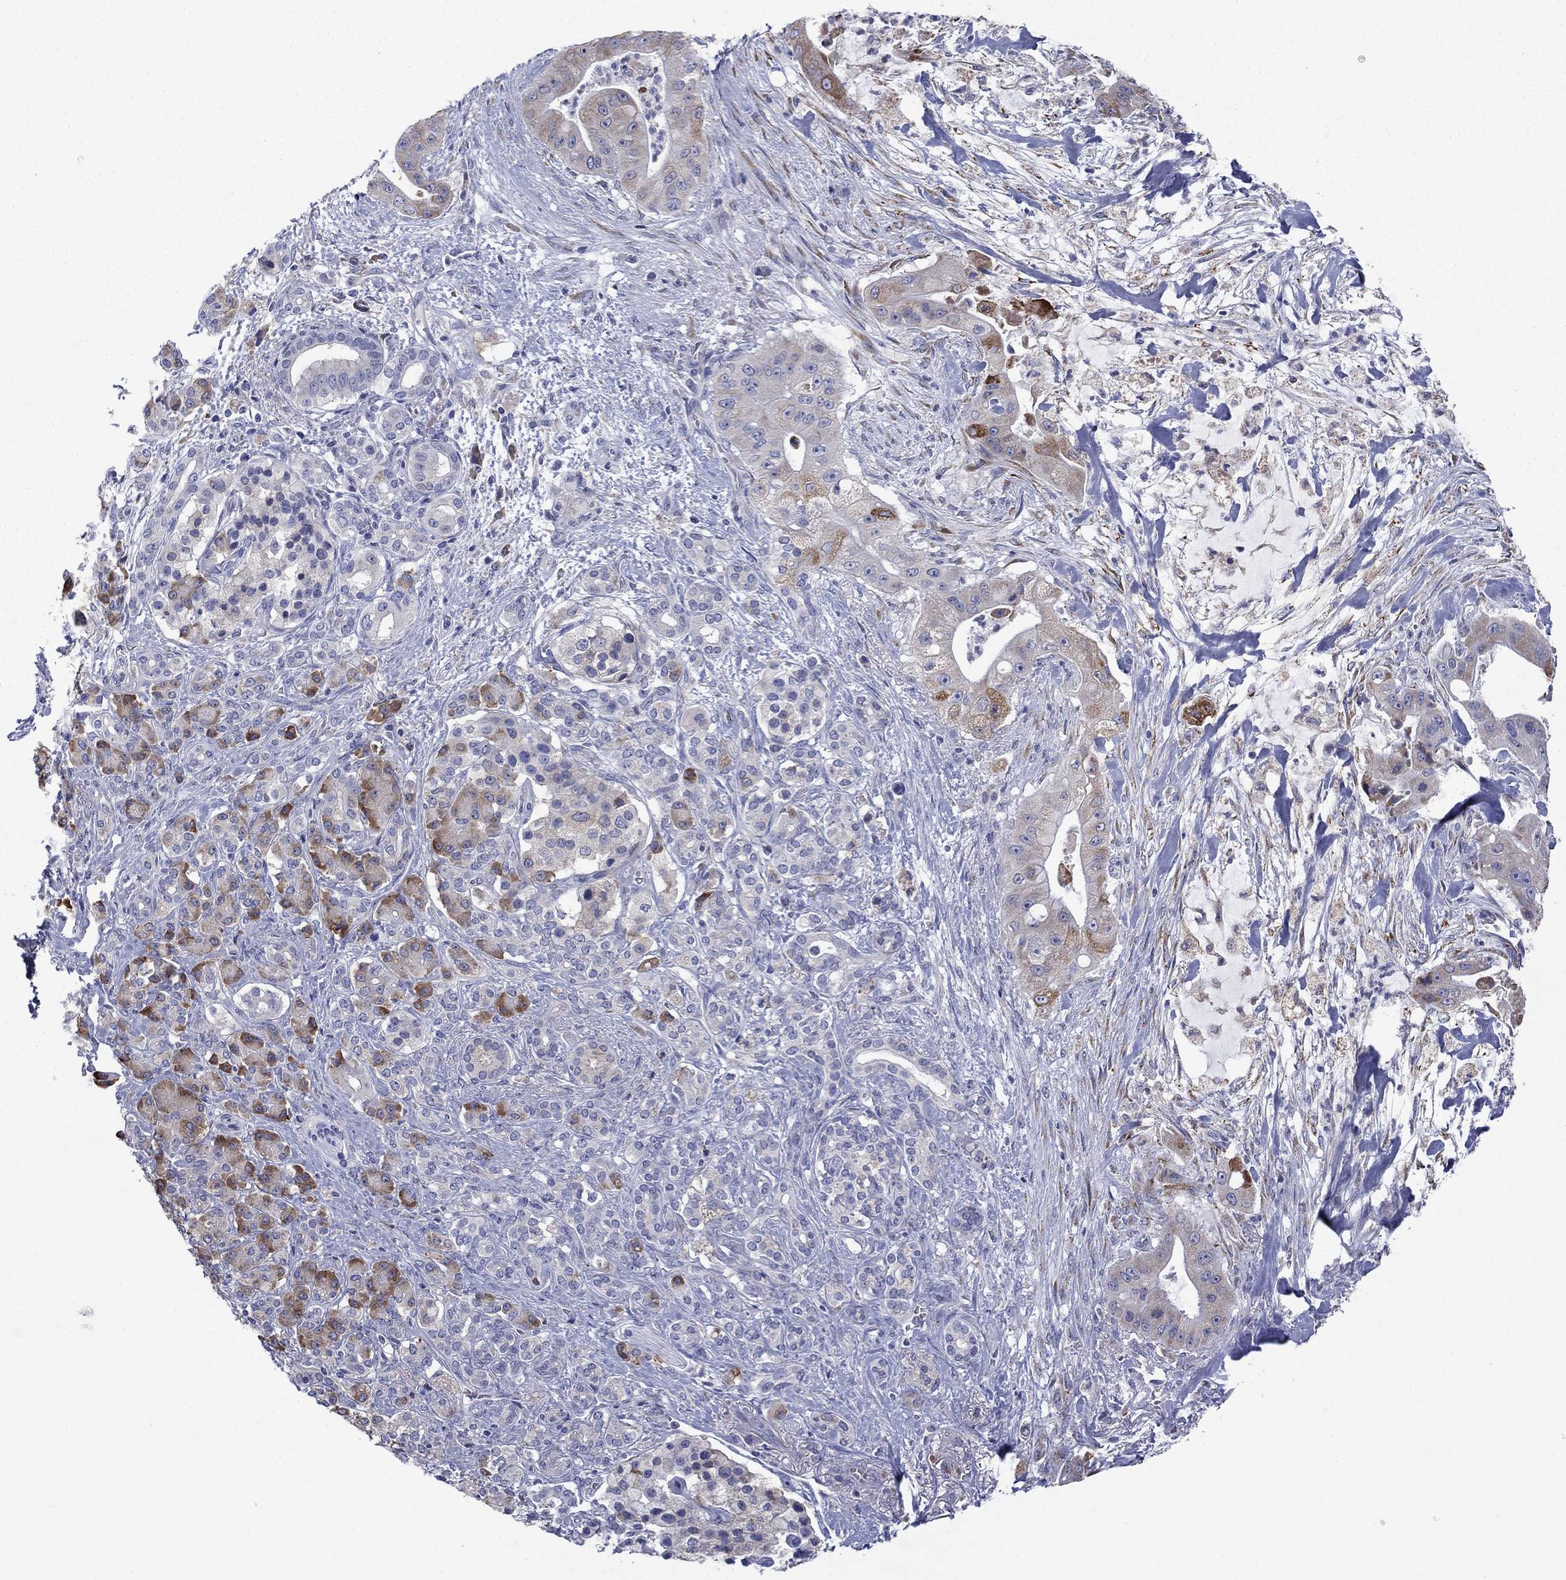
{"staining": {"intensity": "strong", "quantity": "<25%", "location": "cytoplasmic/membranous"}, "tissue": "pancreatic cancer", "cell_type": "Tumor cells", "image_type": "cancer", "snomed": [{"axis": "morphology", "description": "Normal tissue, NOS"}, {"axis": "morphology", "description": "Inflammation, NOS"}, {"axis": "morphology", "description": "Adenocarcinoma, NOS"}, {"axis": "topography", "description": "Pancreas"}], "caption": "Pancreatic cancer was stained to show a protein in brown. There is medium levels of strong cytoplasmic/membranous expression in about <25% of tumor cells.", "gene": "TMPRSS11A", "patient": {"sex": "male", "age": 57}}